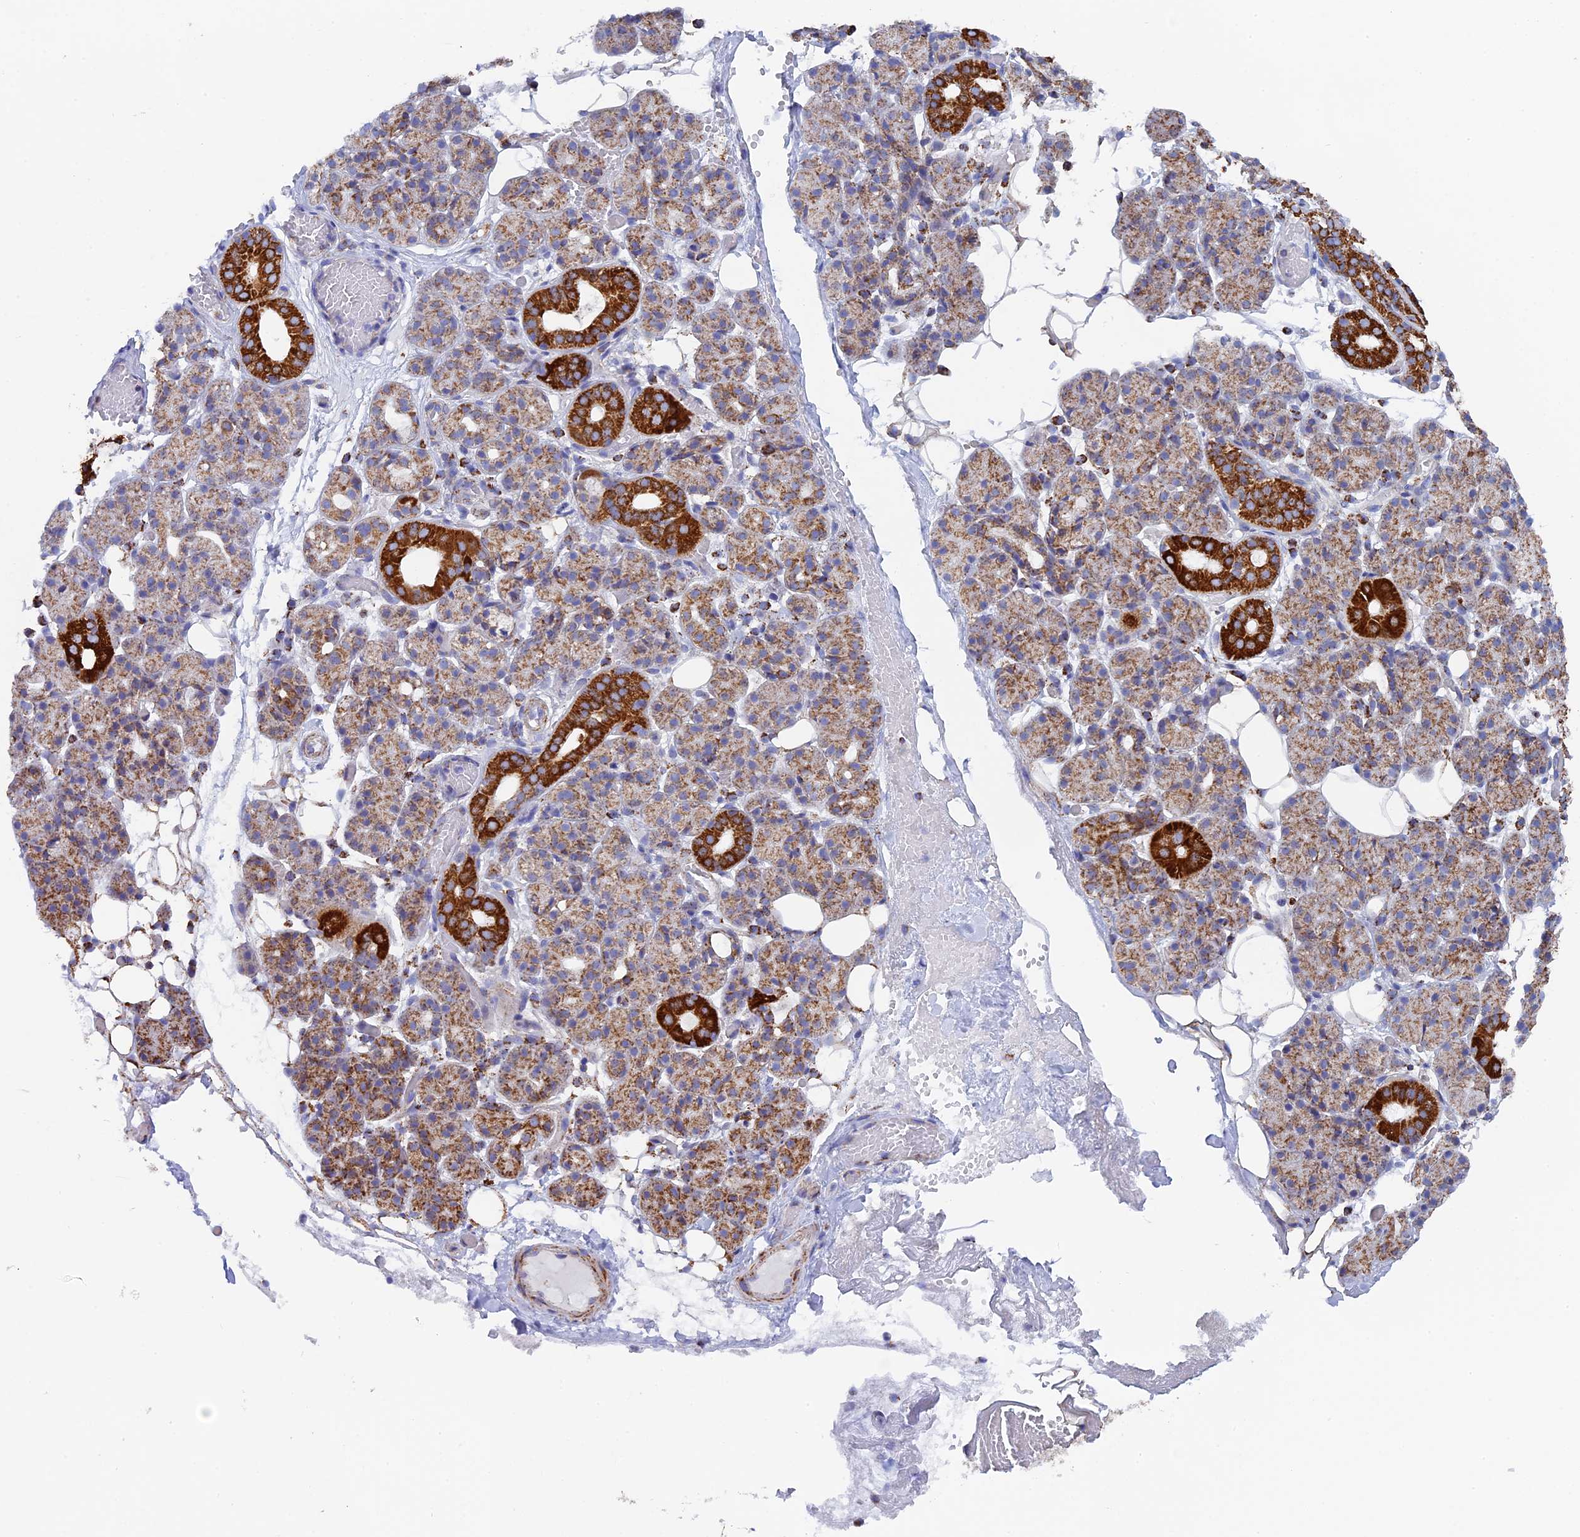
{"staining": {"intensity": "strong", "quantity": "25%-75%", "location": "cytoplasmic/membranous"}, "tissue": "salivary gland", "cell_type": "Glandular cells", "image_type": "normal", "snomed": [{"axis": "morphology", "description": "Normal tissue, NOS"}, {"axis": "topography", "description": "Salivary gland"}], "caption": "The photomicrograph exhibits immunohistochemical staining of normal salivary gland. There is strong cytoplasmic/membranous positivity is seen in approximately 25%-75% of glandular cells.", "gene": "NDUFA5", "patient": {"sex": "male", "age": 63}}